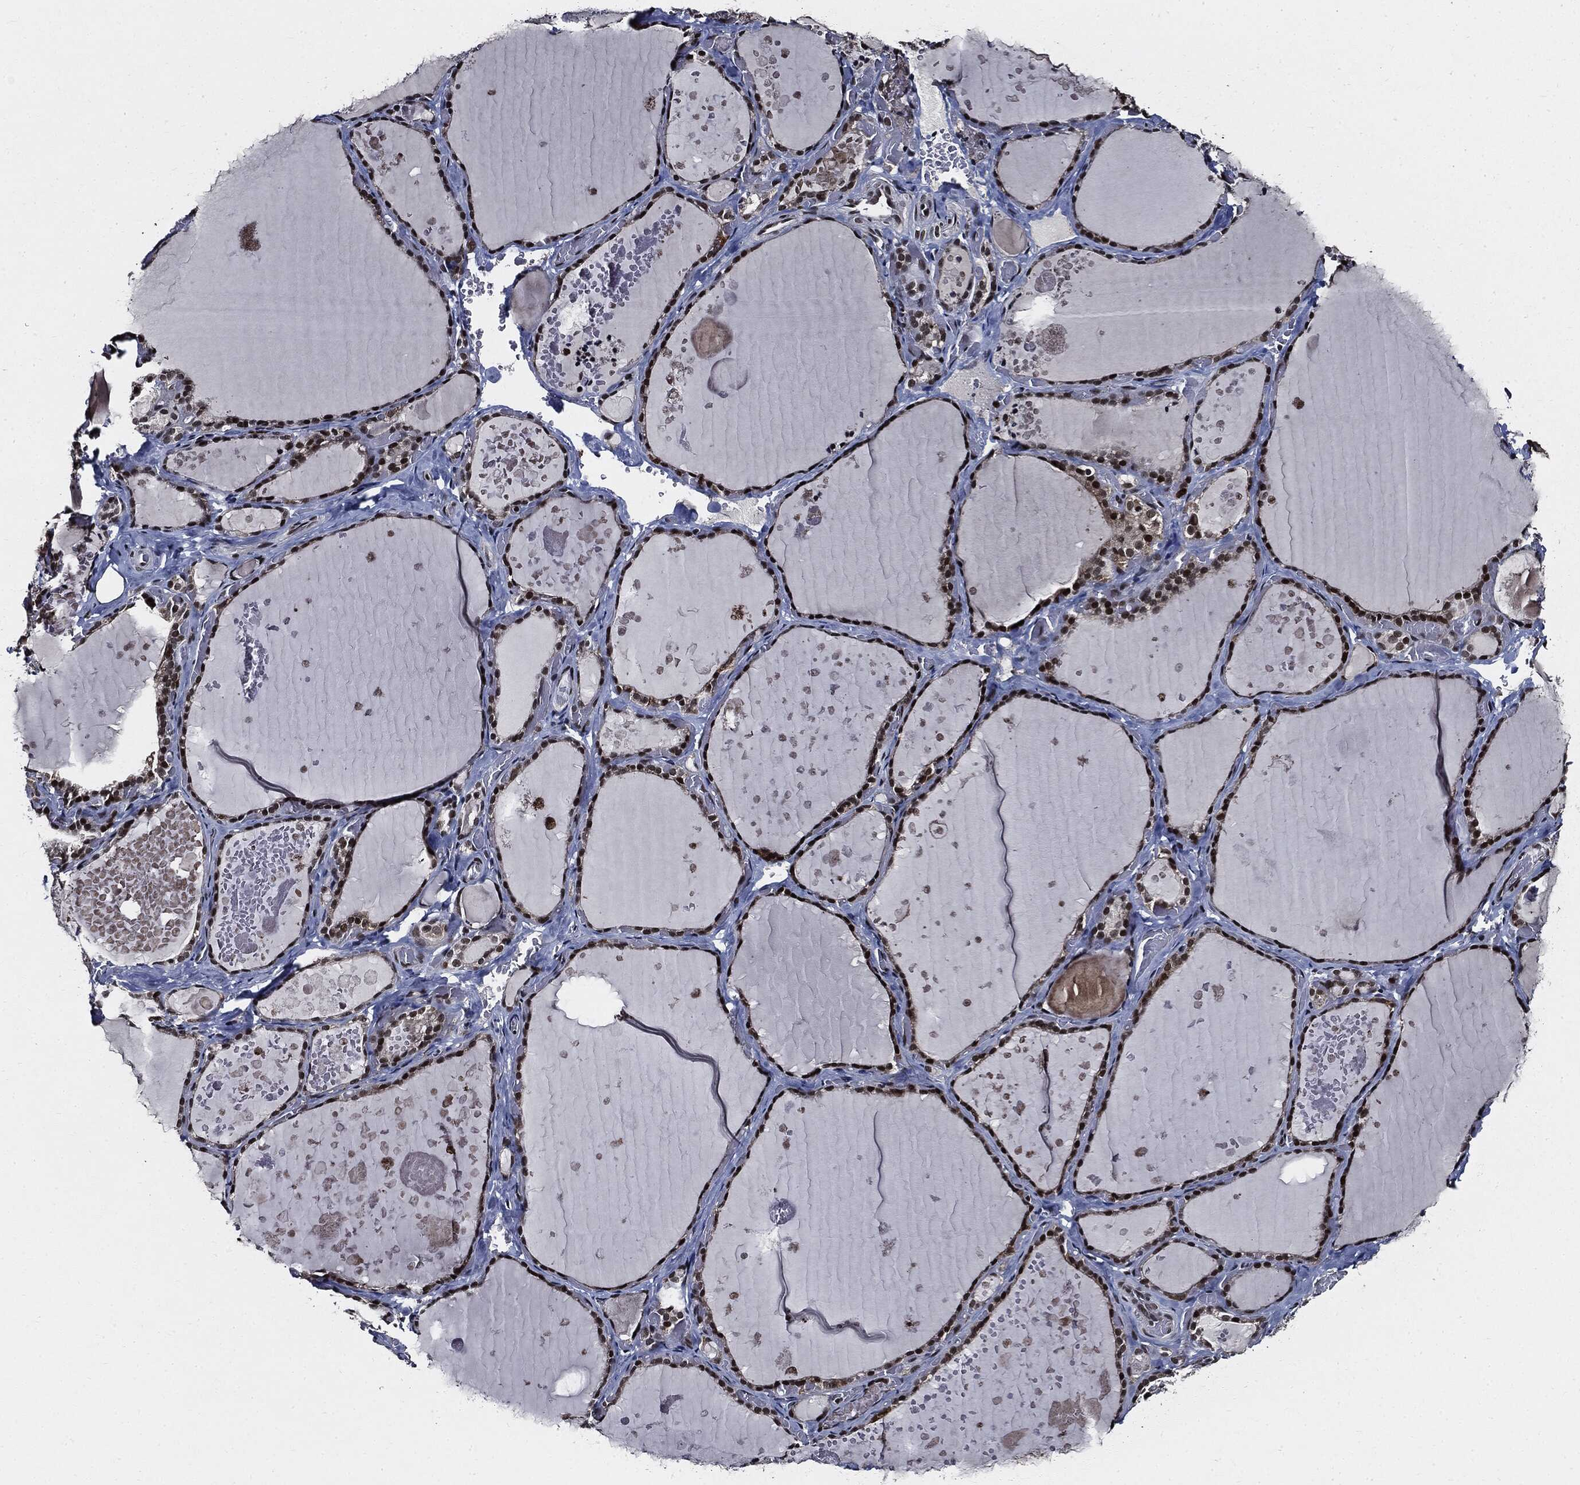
{"staining": {"intensity": "strong", "quantity": "25%-75%", "location": "nuclear"}, "tissue": "thyroid gland", "cell_type": "Glandular cells", "image_type": "normal", "snomed": [{"axis": "morphology", "description": "Normal tissue, NOS"}, {"axis": "topography", "description": "Thyroid gland"}], "caption": "High-magnification brightfield microscopy of normal thyroid gland stained with DAB (3,3'-diaminobenzidine) (brown) and counterstained with hematoxylin (blue). glandular cells exhibit strong nuclear positivity is appreciated in approximately25%-75% of cells. (DAB IHC with brightfield microscopy, high magnification).", "gene": "SUGT1", "patient": {"sex": "female", "age": 56}}